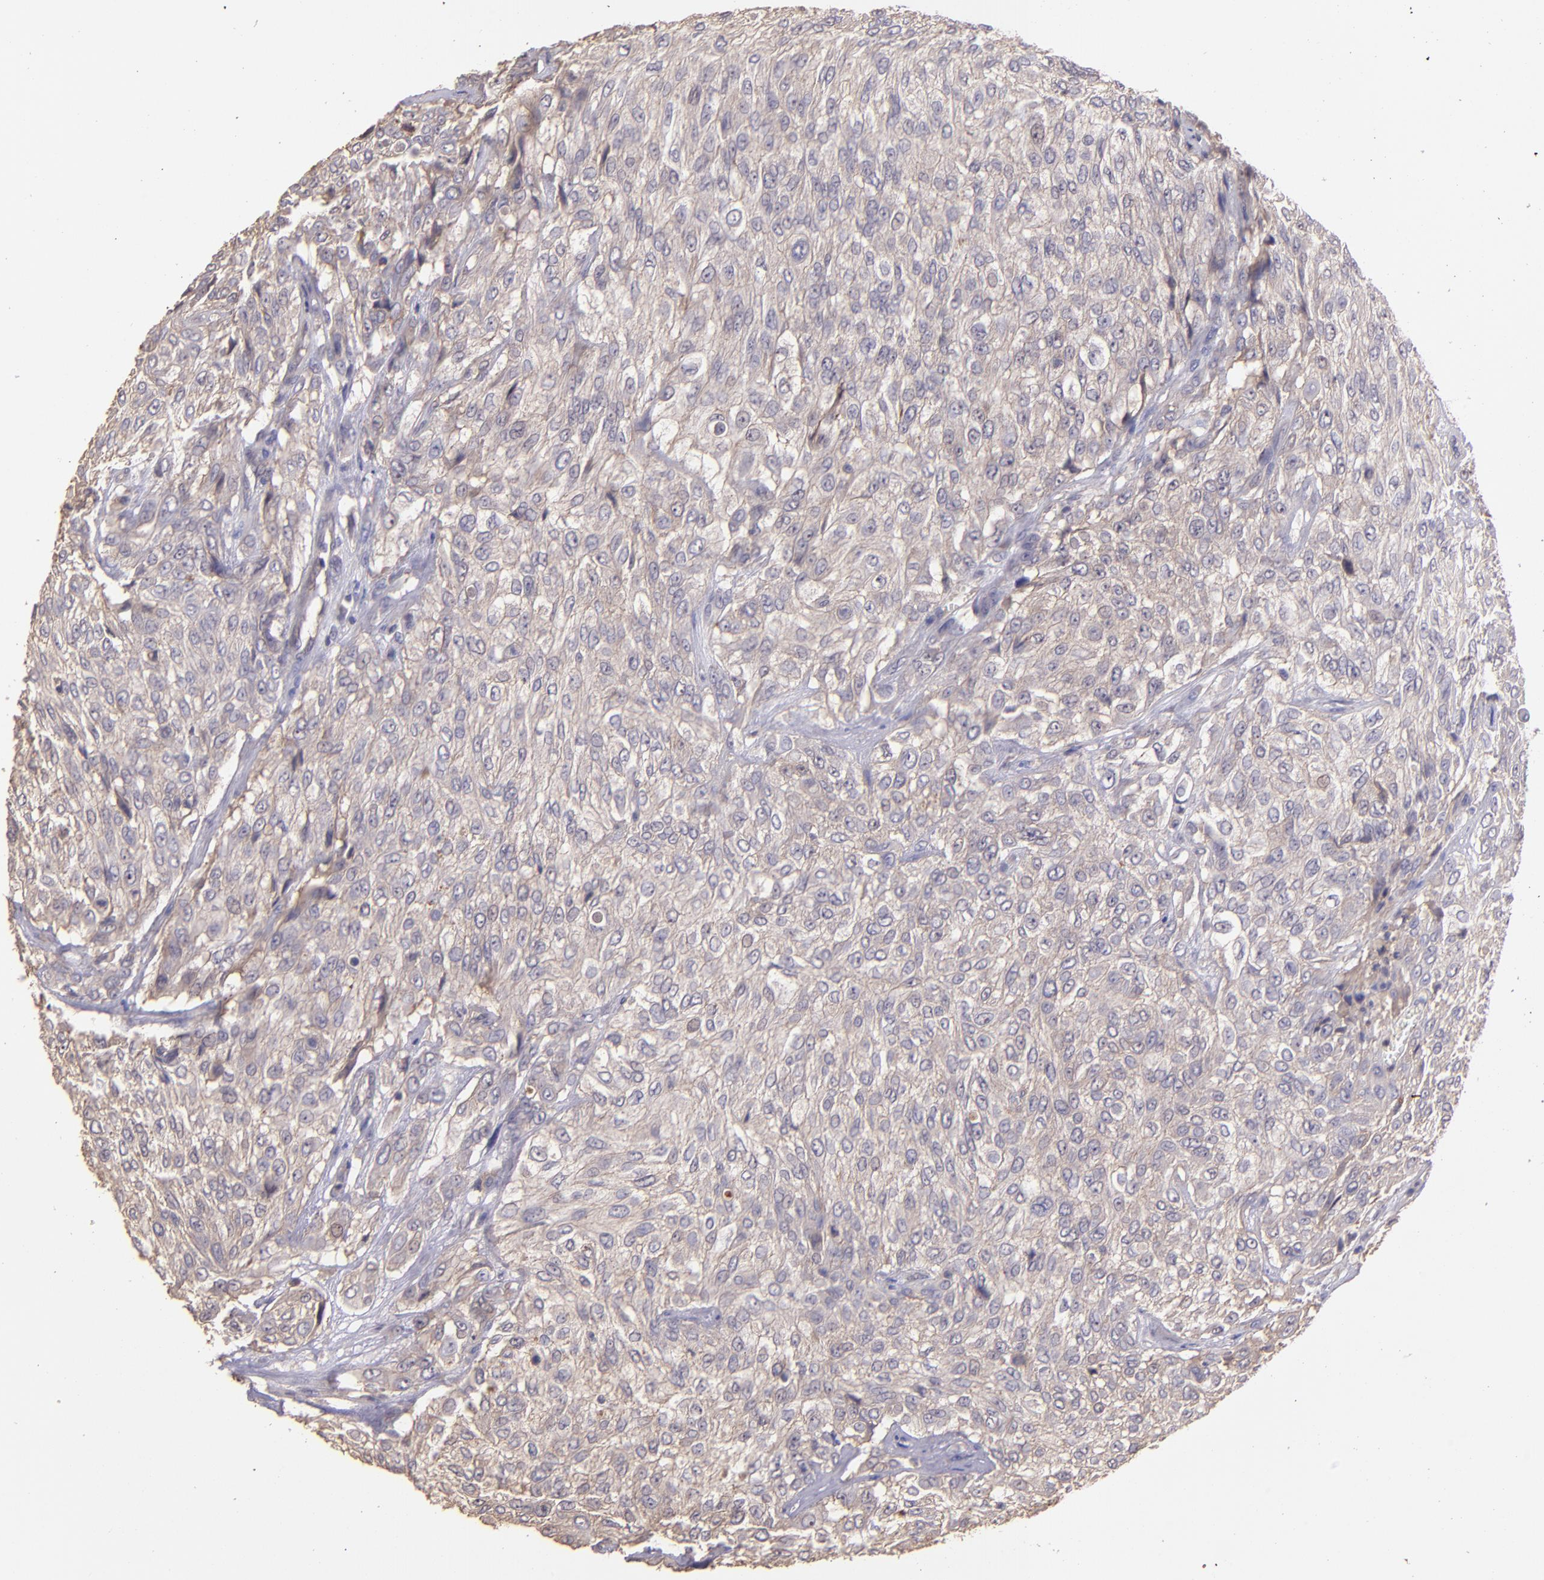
{"staining": {"intensity": "weak", "quantity": "25%-75%", "location": "cytoplasmic/membranous"}, "tissue": "urothelial cancer", "cell_type": "Tumor cells", "image_type": "cancer", "snomed": [{"axis": "morphology", "description": "Urothelial carcinoma, High grade"}, {"axis": "topography", "description": "Urinary bladder"}], "caption": "High-magnification brightfield microscopy of high-grade urothelial carcinoma stained with DAB (3,3'-diaminobenzidine) (brown) and counterstained with hematoxylin (blue). tumor cells exhibit weak cytoplasmic/membranous staining is identified in about25%-75% of cells. Immunohistochemistry (ihc) stains the protein of interest in brown and the nuclei are stained blue.", "gene": "PAPPA", "patient": {"sex": "male", "age": 57}}